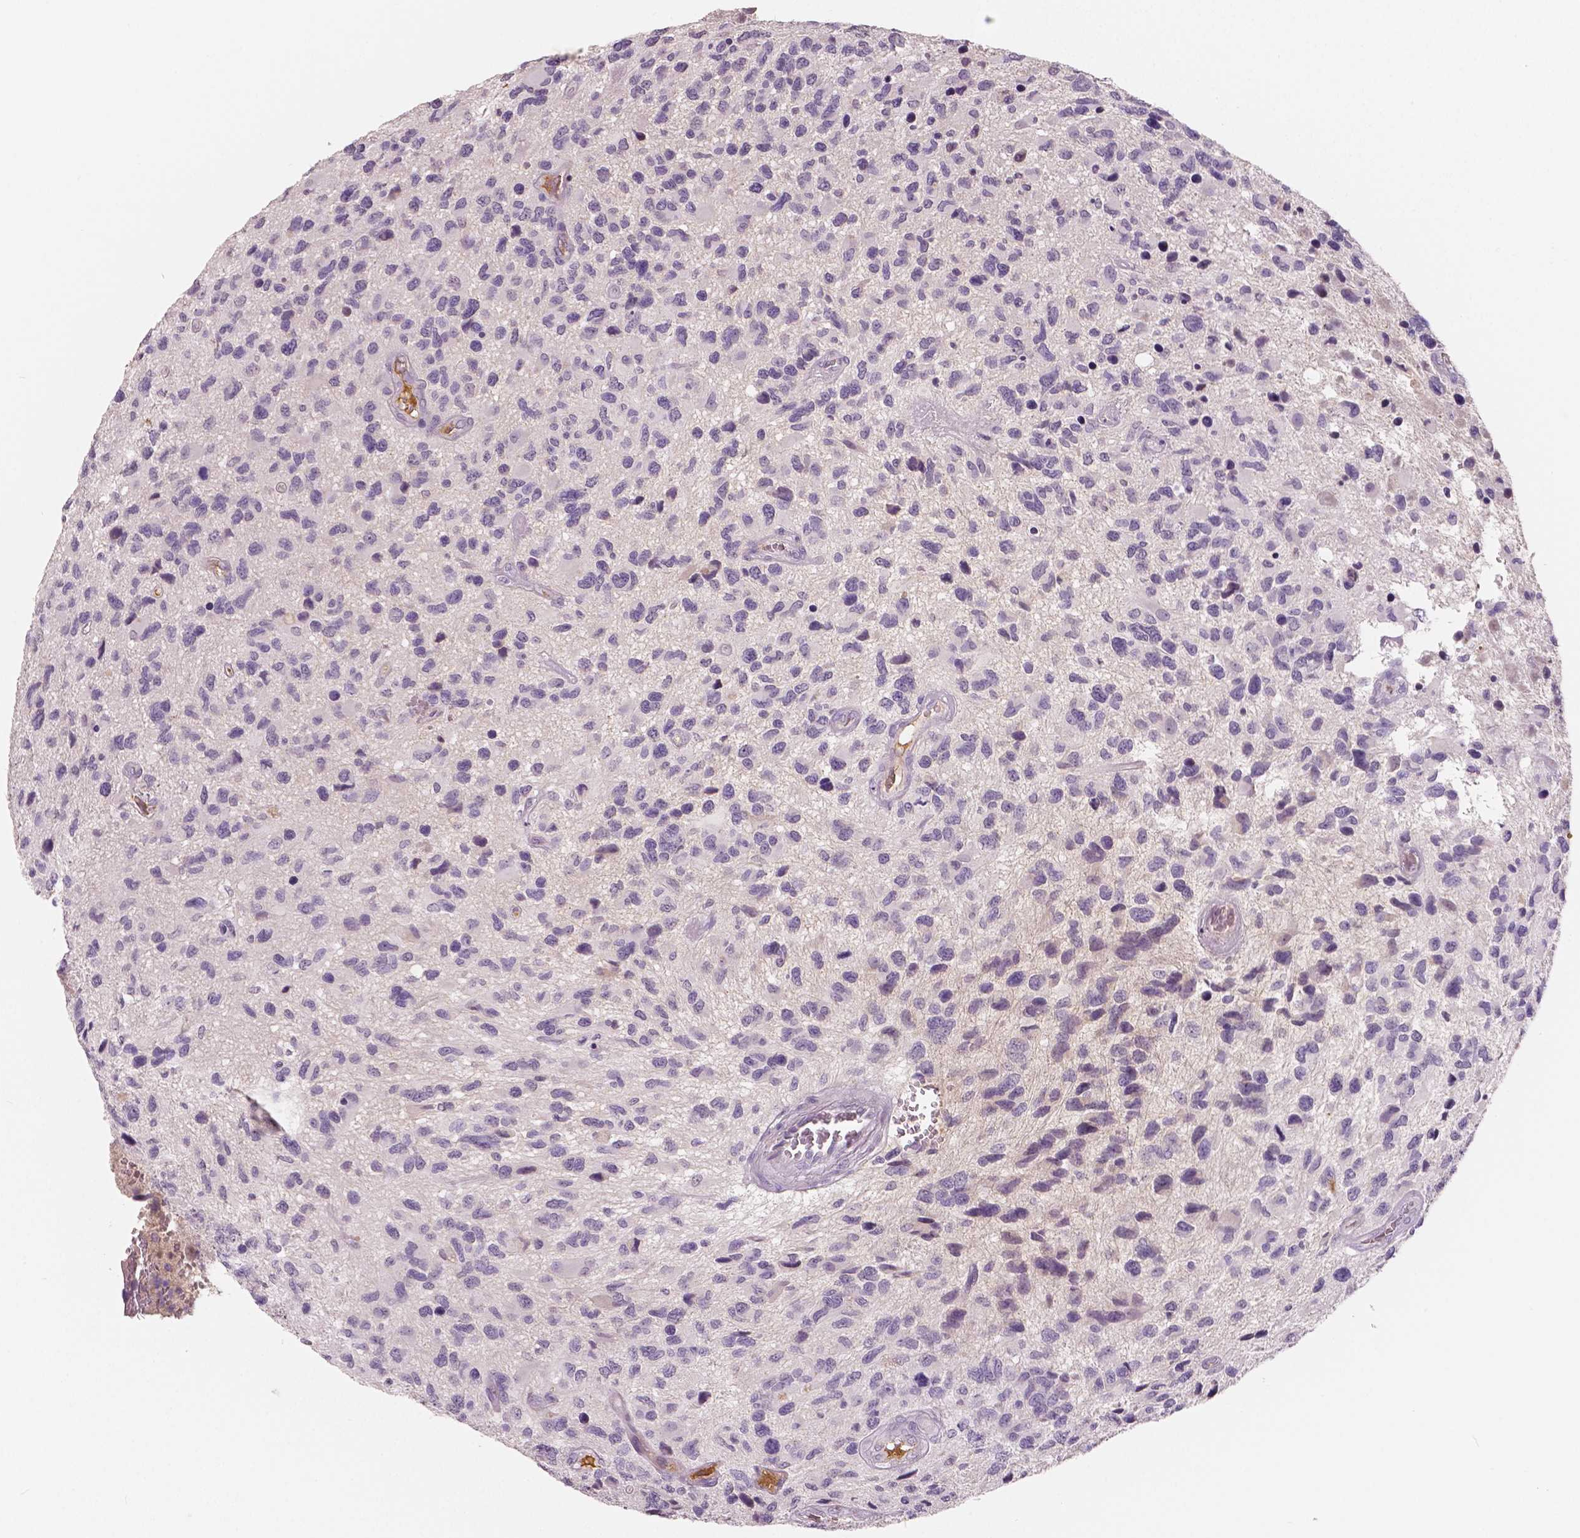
{"staining": {"intensity": "negative", "quantity": "none", "location": "none"}, "tissue": "glioma", "cell_type": "Tumor cells", "image_type": "cancer", "snomed": [{"axis": "morphology", "description": "Glioma, malignant, NOS"}, {"axis": "morphology", "description": "Glioma, malignant, High grade"}, {"axis": "topography", "description": "Brain"}], "caption": "Tumor cells show no significant staining in glioma. (DAB immunohistochemistry with hematoxylin counter stain).", "gene": "APOA4", "patient": {"sex": "female", "age": 71}}